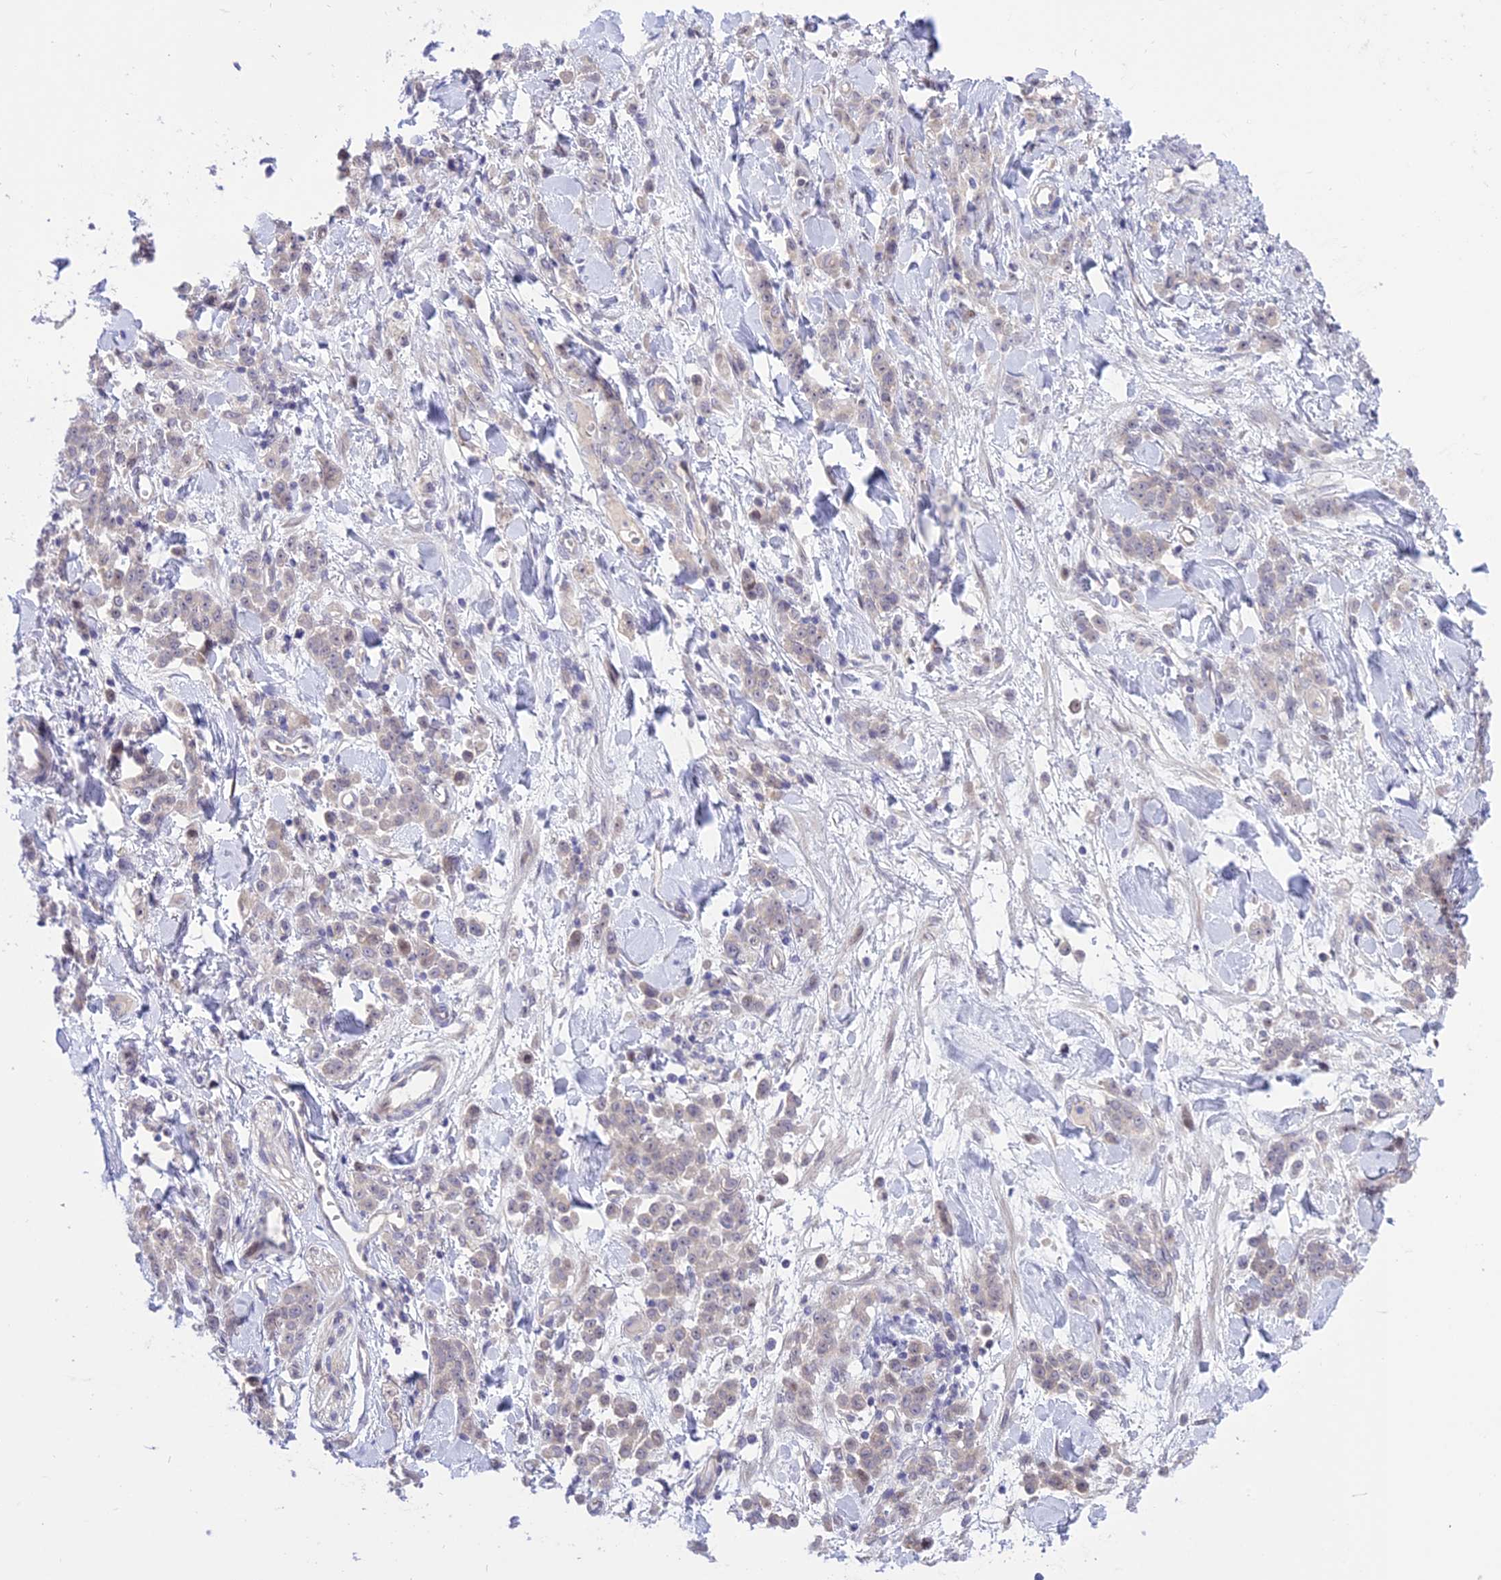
{"staining": {"intensity": "negative", "quantity": "none", "location": "none"}, "tissue": "stomach cancer", "cell_type": "Tumor cells", "image_type": "cancer", "snomed": [{"axis": "morphology", "description": "Normal tissue, NOS"}, {"axis": "morphology", "description": "Adenocarcinoma, NOS"}, {"axis": "topography", "description": "Stomach"}], "caption": "Stomach adenocarcinoma stained for a protein using immunohistochemistry (IHC) displays no positivity tumor cells.", "gene": "ZNF837", "patient": {"sex": "male", "age": 82}}